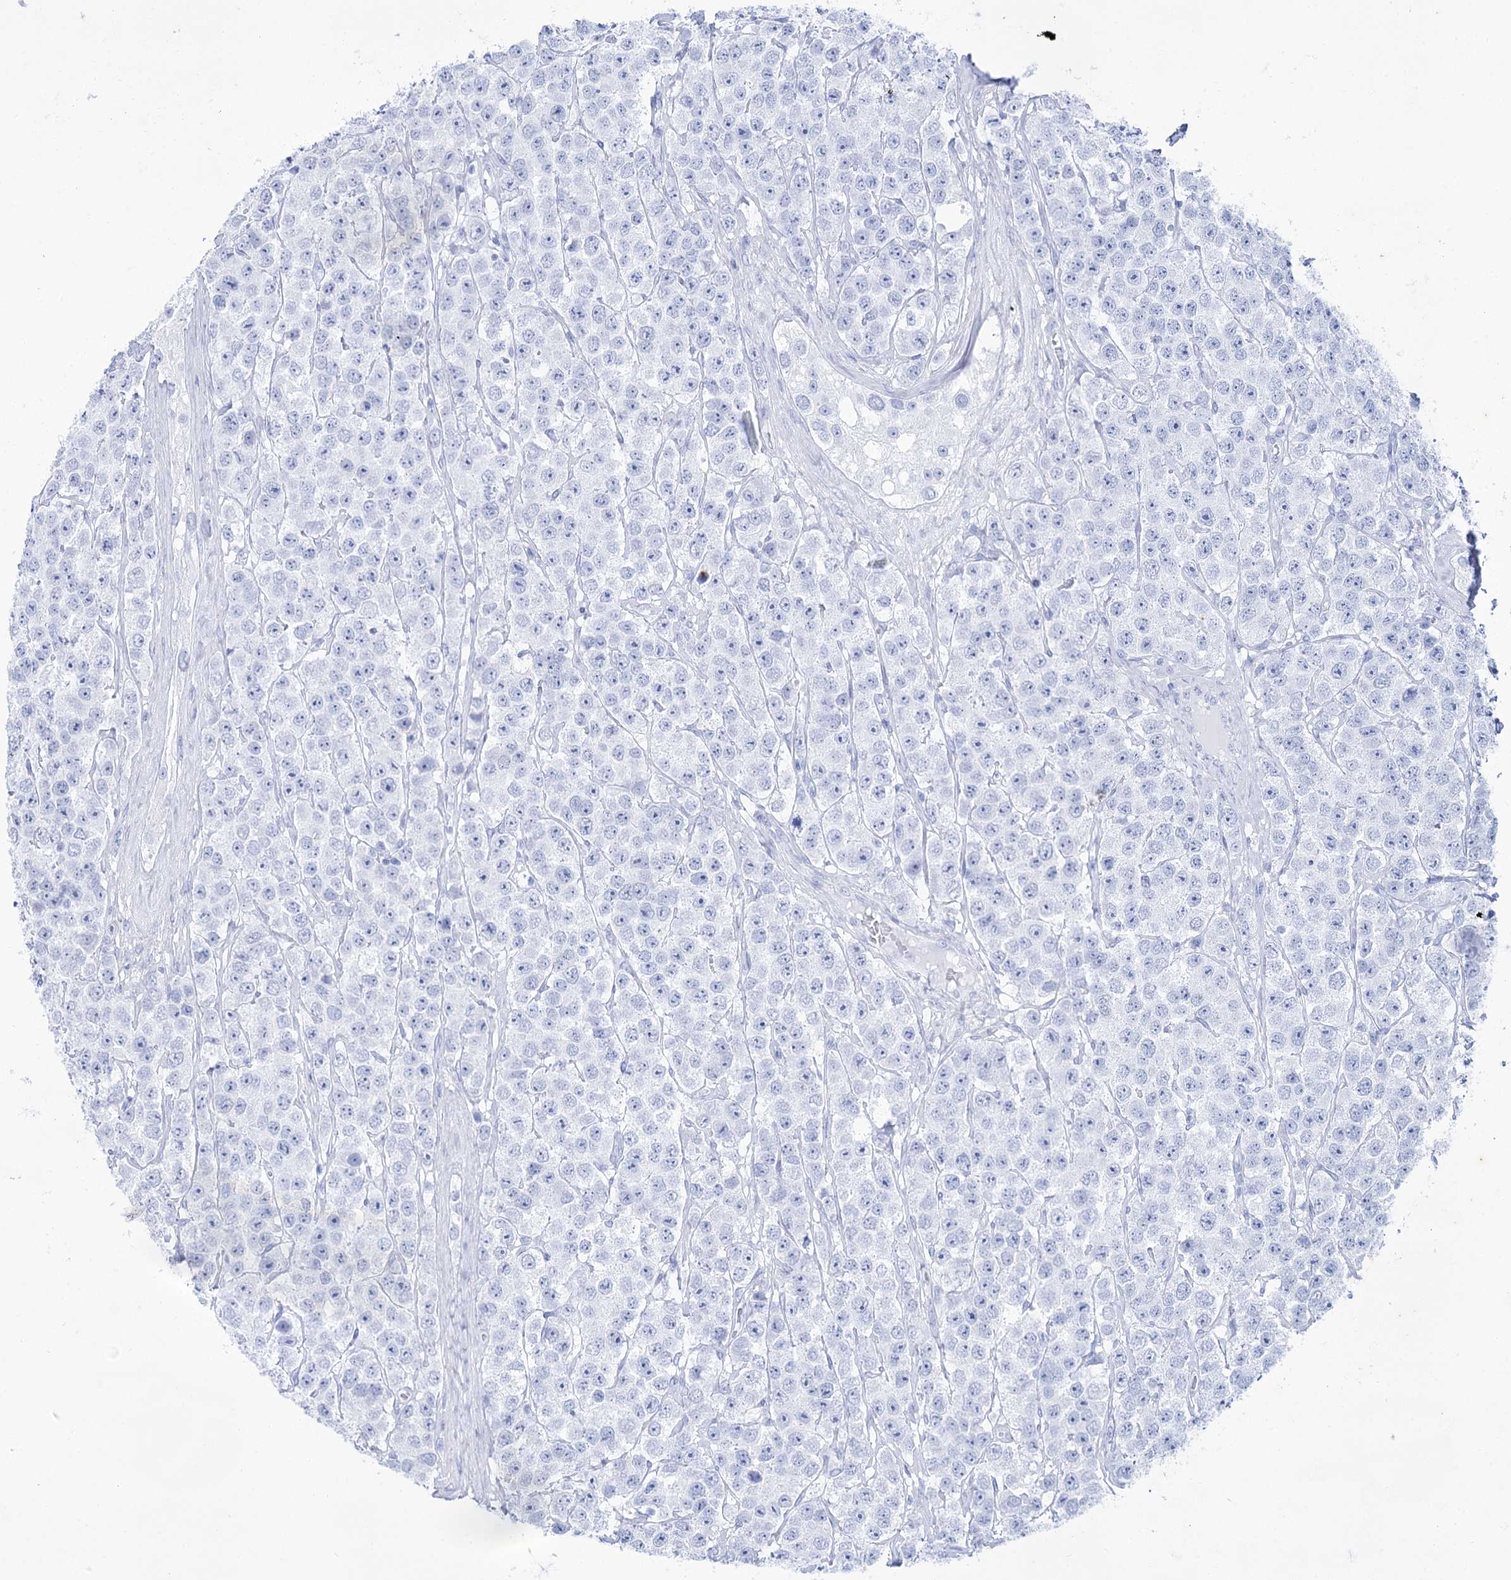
{"staining": {"intensity": "negative", "quantity": "none", "location": "none"}, "tissue": "testis cancer", "cell_type": "Tumor cells", "image_type": "cancer", "snomed": [{"axis": "morphology", "description": "Seminoma, NOS"}, {"axis": "topography", "description": "Testis"}], "caption": "DAB (3,3'-diaminobenzidine) immunohistochemical staining of human testis cancer demonstrates no significant staining in tumor cells.", "gene": "ACRV1", "patient": {"sex": "male", "age": 28}}